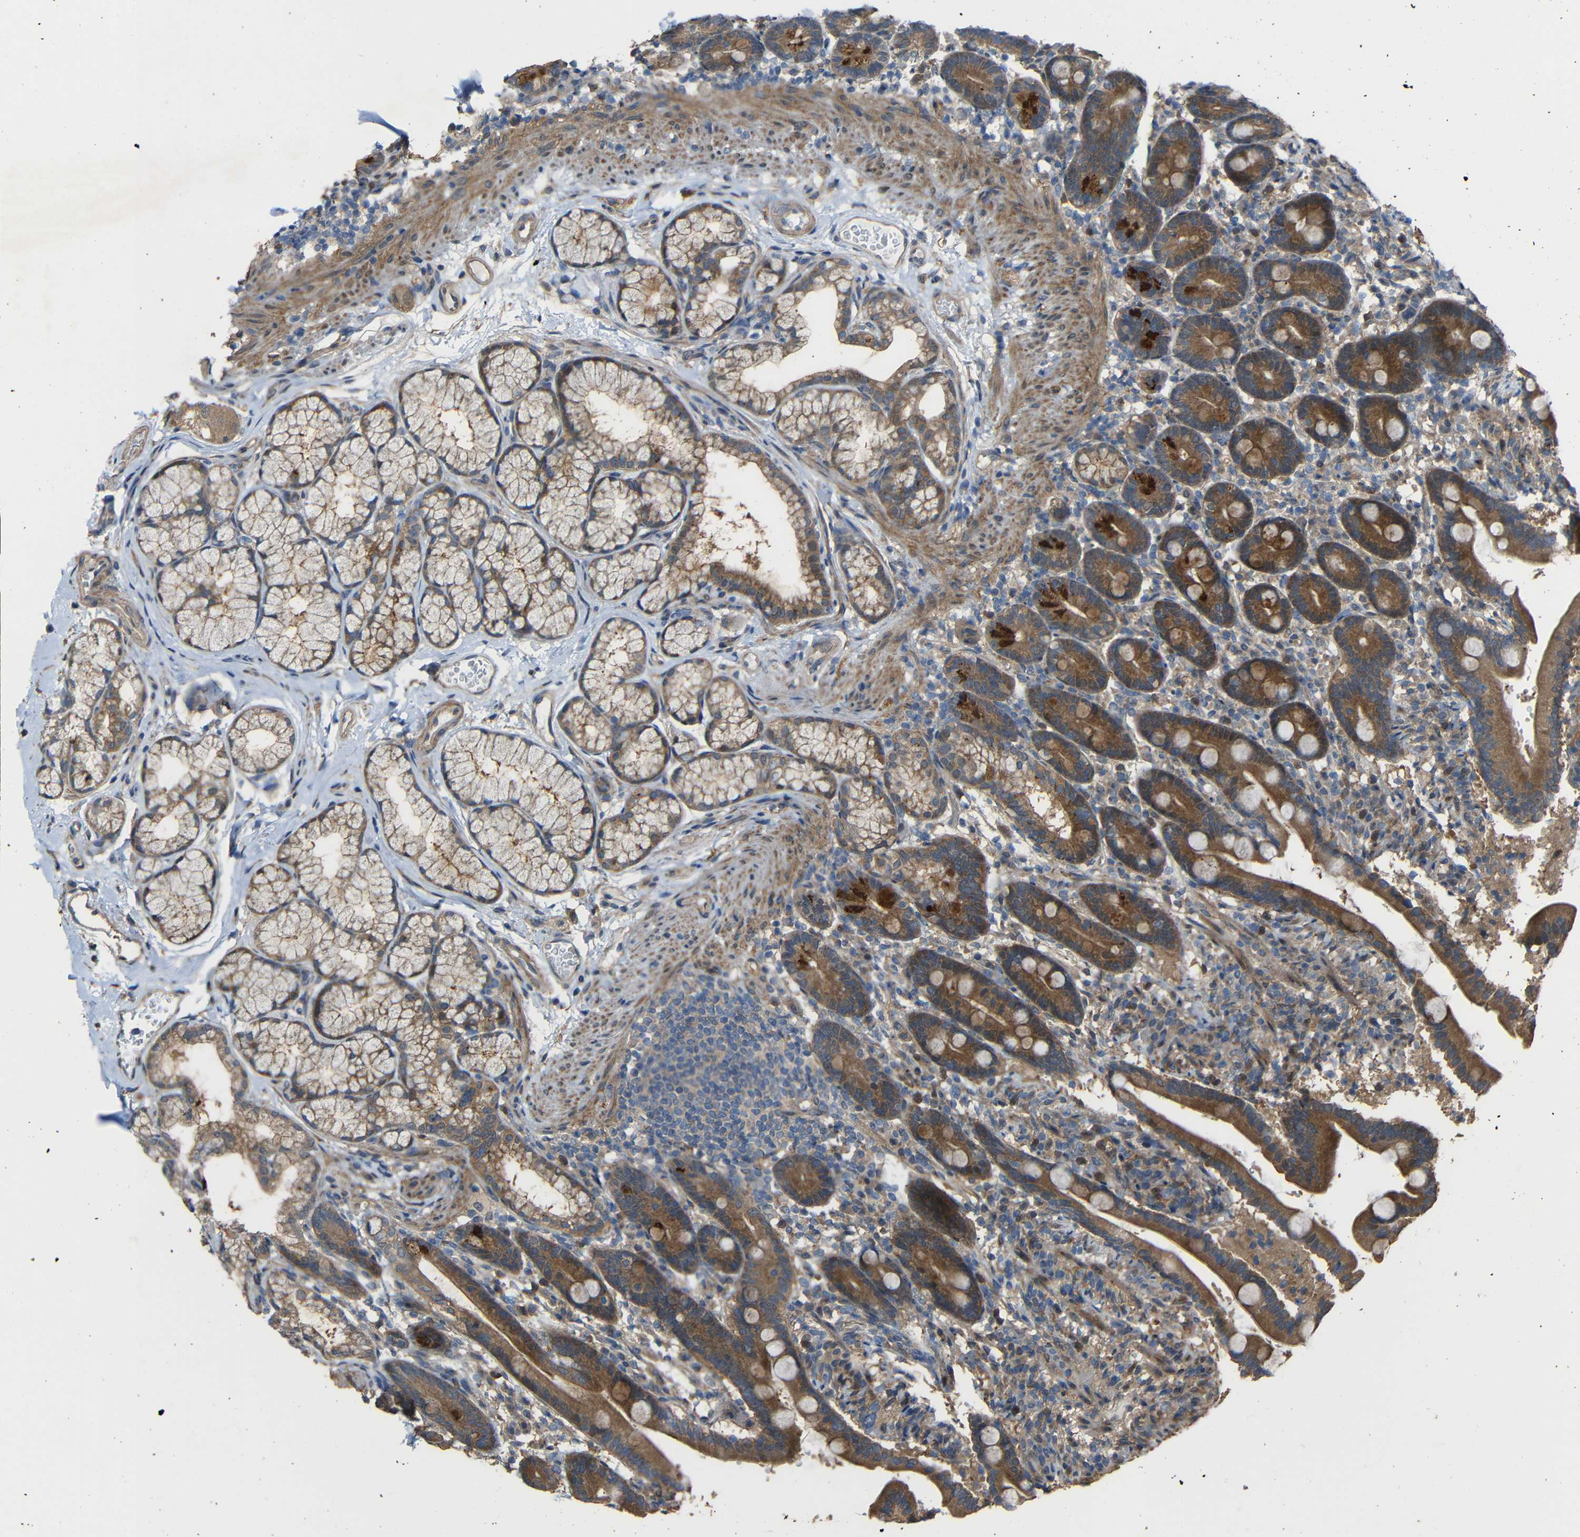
{"staining": {"intensity": "moderate", "quantity": ">75%", "location": "cytoplasmic/membranous"}, "tissue": "duodenum", "cell_type": "Glandular cells", "image_type": "normal", "snomed": [{"axis": "morphology", "description": "Normal tissue, NOS"}, {"axis": "topography", "description": "Duodenum"}], "caption": "Duodenum stained with IHC demonstrates moderate cytoplasmic/membranous staining in about >75% of glandular cells. The staining was performed using DAB, with brown indicating positive protein expression. Nuclei are stained blue with hematoxylin.", "gene": "CHST9", "patient": {"sex": "male", "age": 54}}